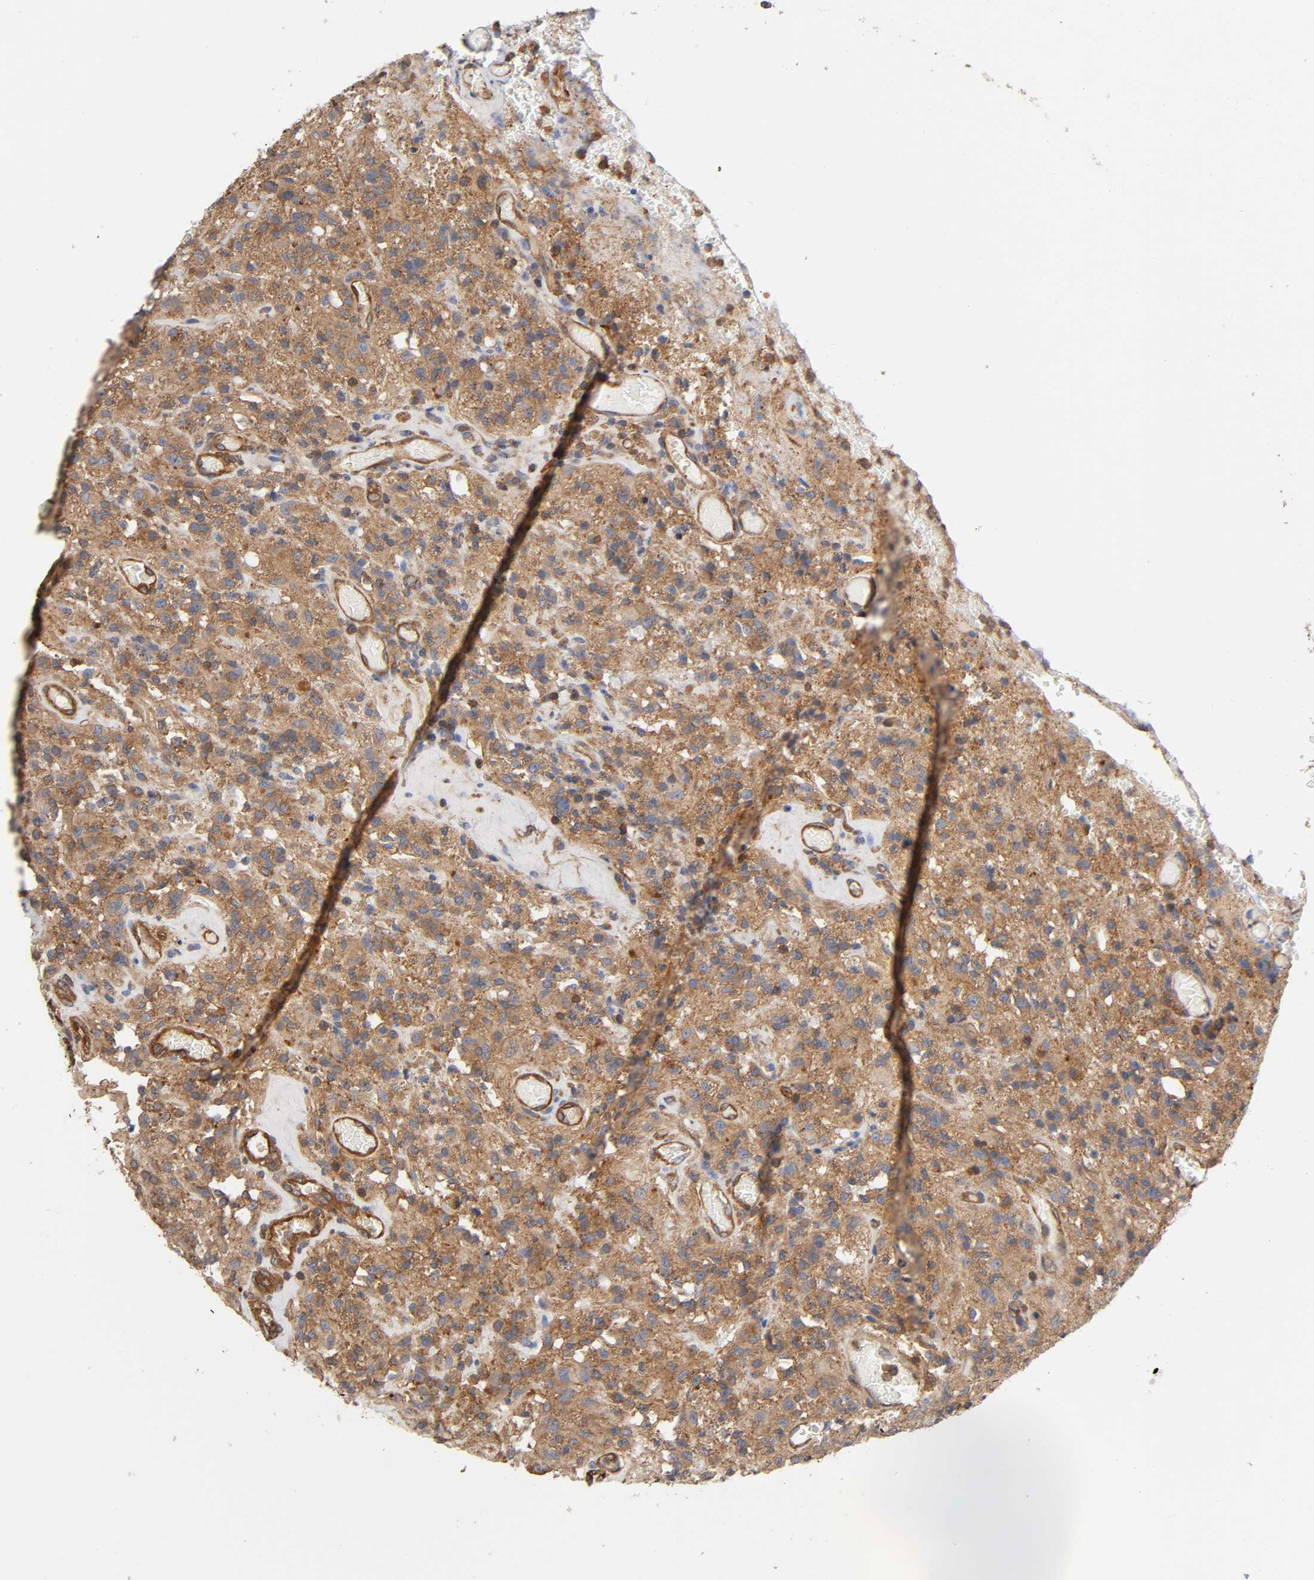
{"staining": {"intensity": "moderate", "quantity": "25%-75%", "location": "cytoplasmic/membranous"}, "tissue": "glioma", "cell_type": "Tumor cells", "image_type": "cancer", "snomed": [{"axis": "morphology", "description": "Normal tissue, NOS"}, {"axis": "morphology", "description": "Glioma, malignant, High grade"}, {"axis": "topography", "description": "Cerebral cortex"}], "caption": "The image exhibits immunohistochemical staining of high-grade glioma (malignant). There is moderate cytoplasmic/membranous expression is present in approximately 25%-75% of tumor cells. Nuclei are stained in blue.", "gene": "LAMTOR2", "patient": {"sex": "male", "age": 56}}